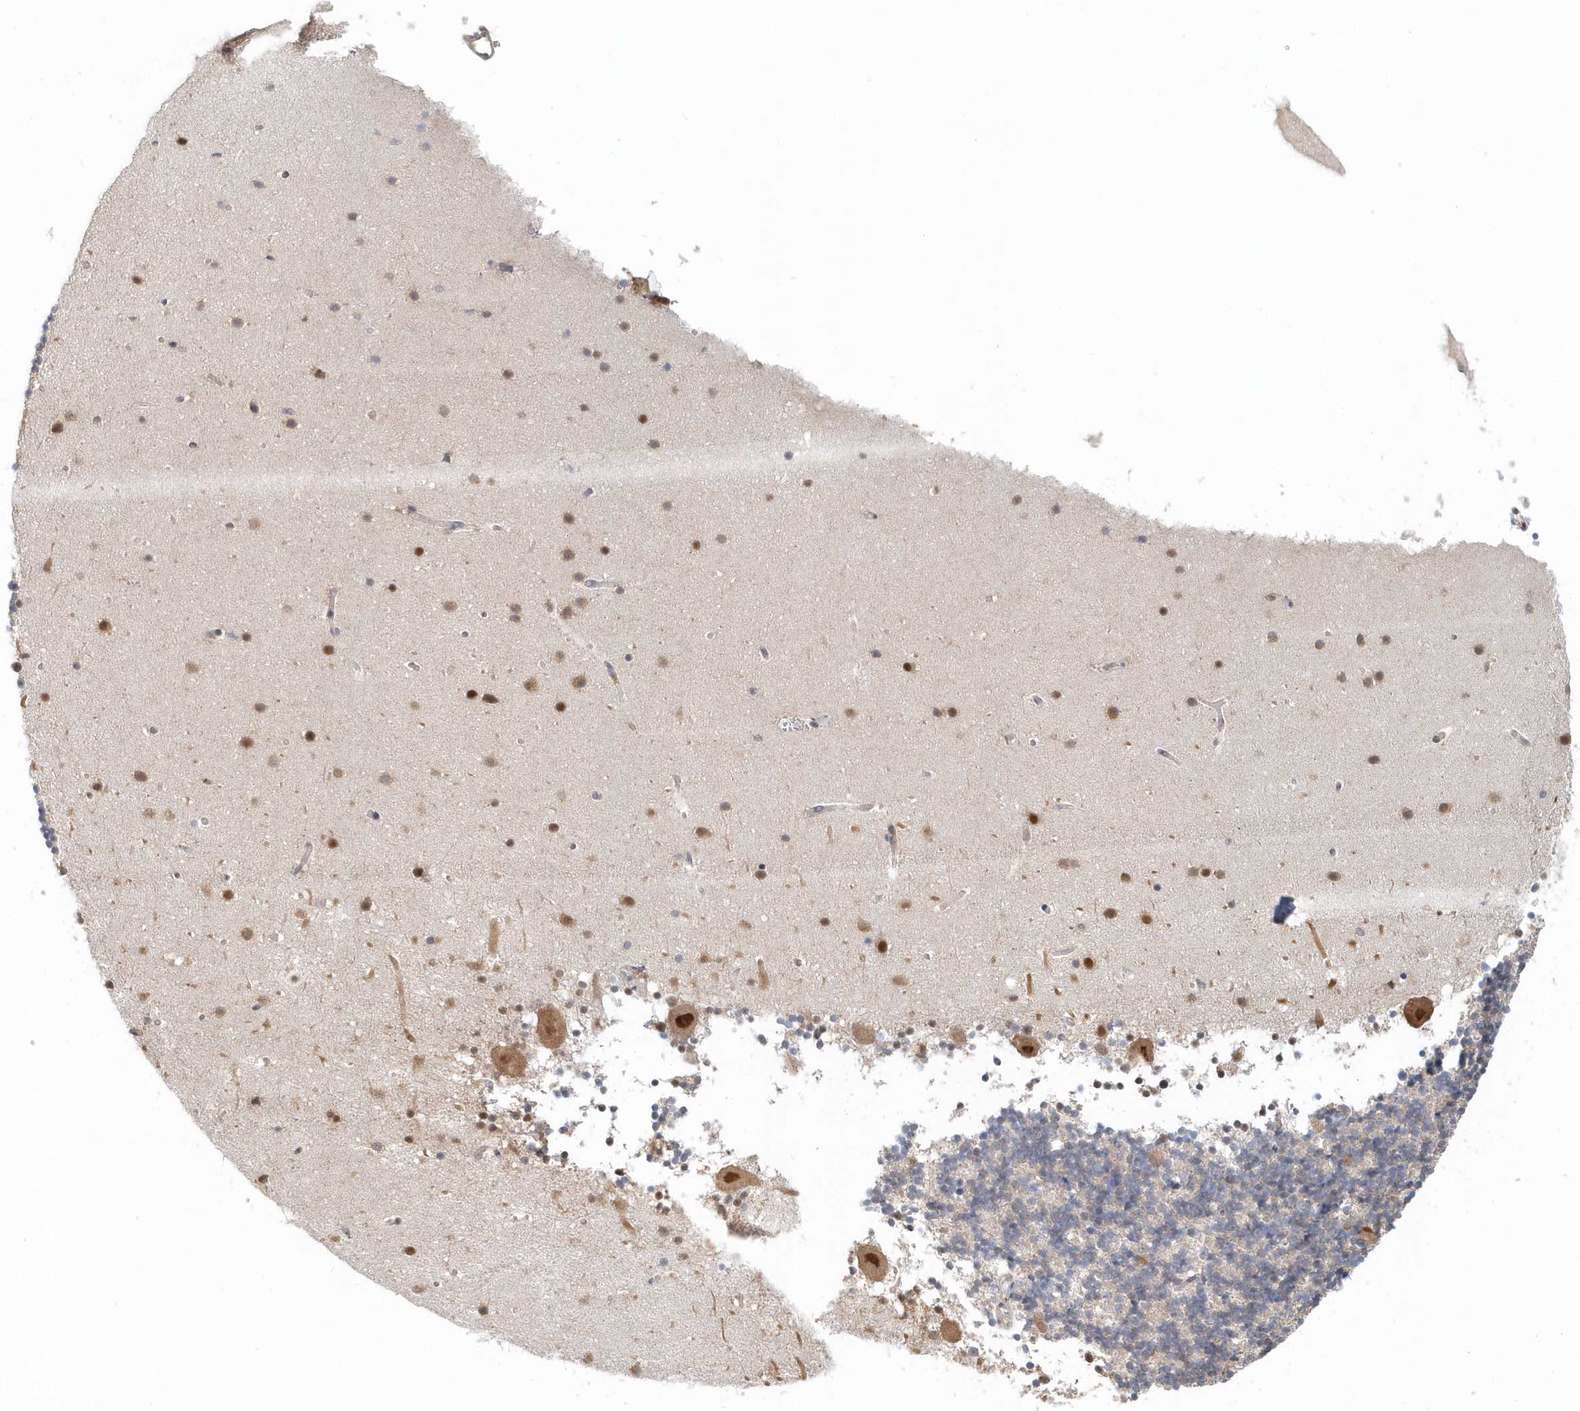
{"staining": {"intensity": "negative", "quantity": "none", "location": "none"}, "tissue": "cerebellum", "cell_type": "Cells in granular layer", "image_type": "normal", "snomed": [{"axis": "morphology", "description": "Normal tissue, NOS"}, {"axis": "topography", "description": "Cerebellum"}], "caption": "Immunohistochemistry micrograph of benign cerebellum: human cerebellum stained with DAB shows no significant protein expression in cells in granular layer.", "gene": "PSMD6", "patient": {"sex": "male", "age": 57}}